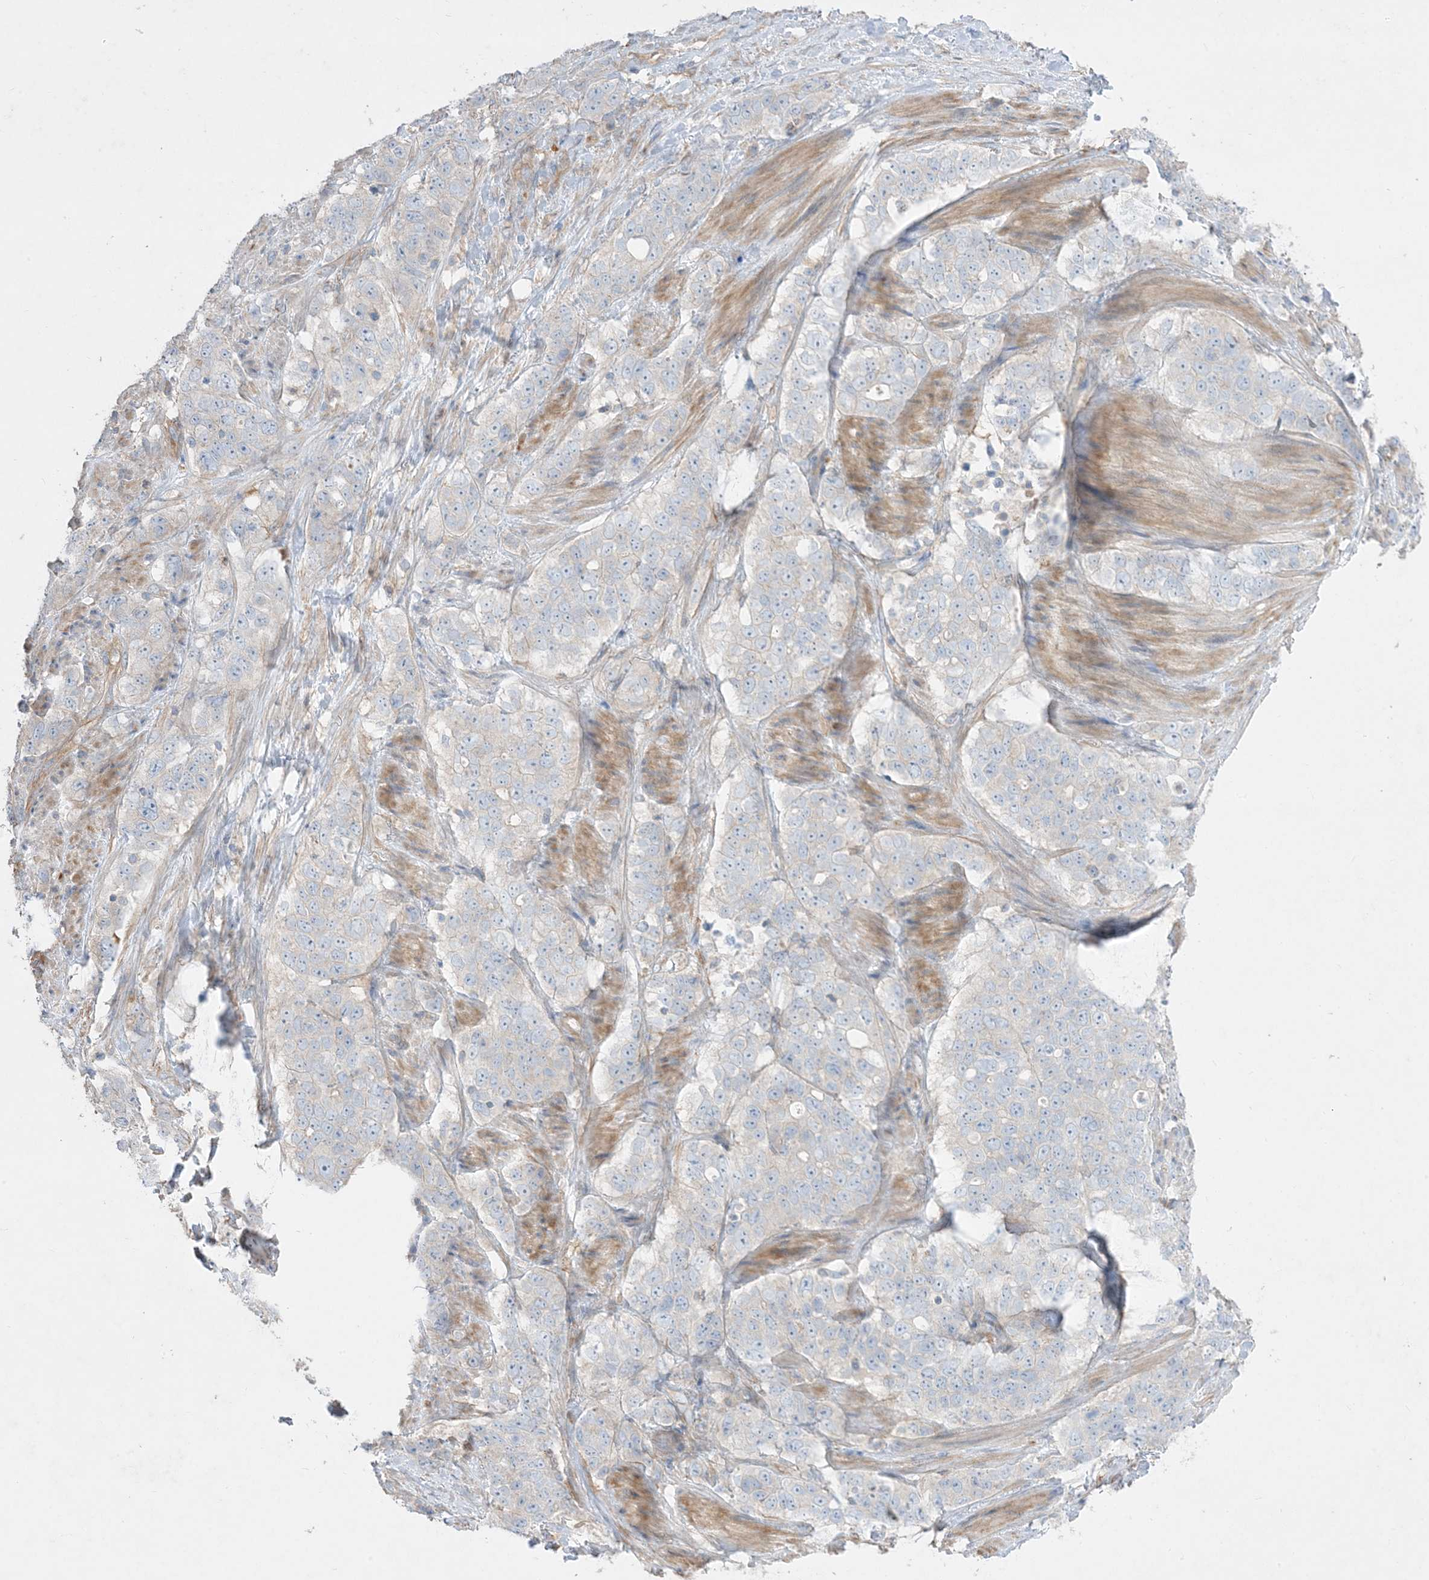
{"staining": {"intensity": "negative", "quantity": "none", "location": "none"}, "tissue": "stomach cancer", "cell_type": "Tumor cells", "image_type": "cancer", "snomed": [{"axis": "morphology", "description": "Adenocarcinoma, NOS"}, {"axis": "topography", "description": "Stomach"}], "caption": "Immunohistochemical staining of human stomach cancer exhibits no significant staining in tumor cells. Brightfield microscopy of immunohistochemistry stained with DAB (brown) and hematoxylin (blue), captured at high magnification.", "gene": "ARHGEF9", "patient": {"sex": "male", "age": 48}}